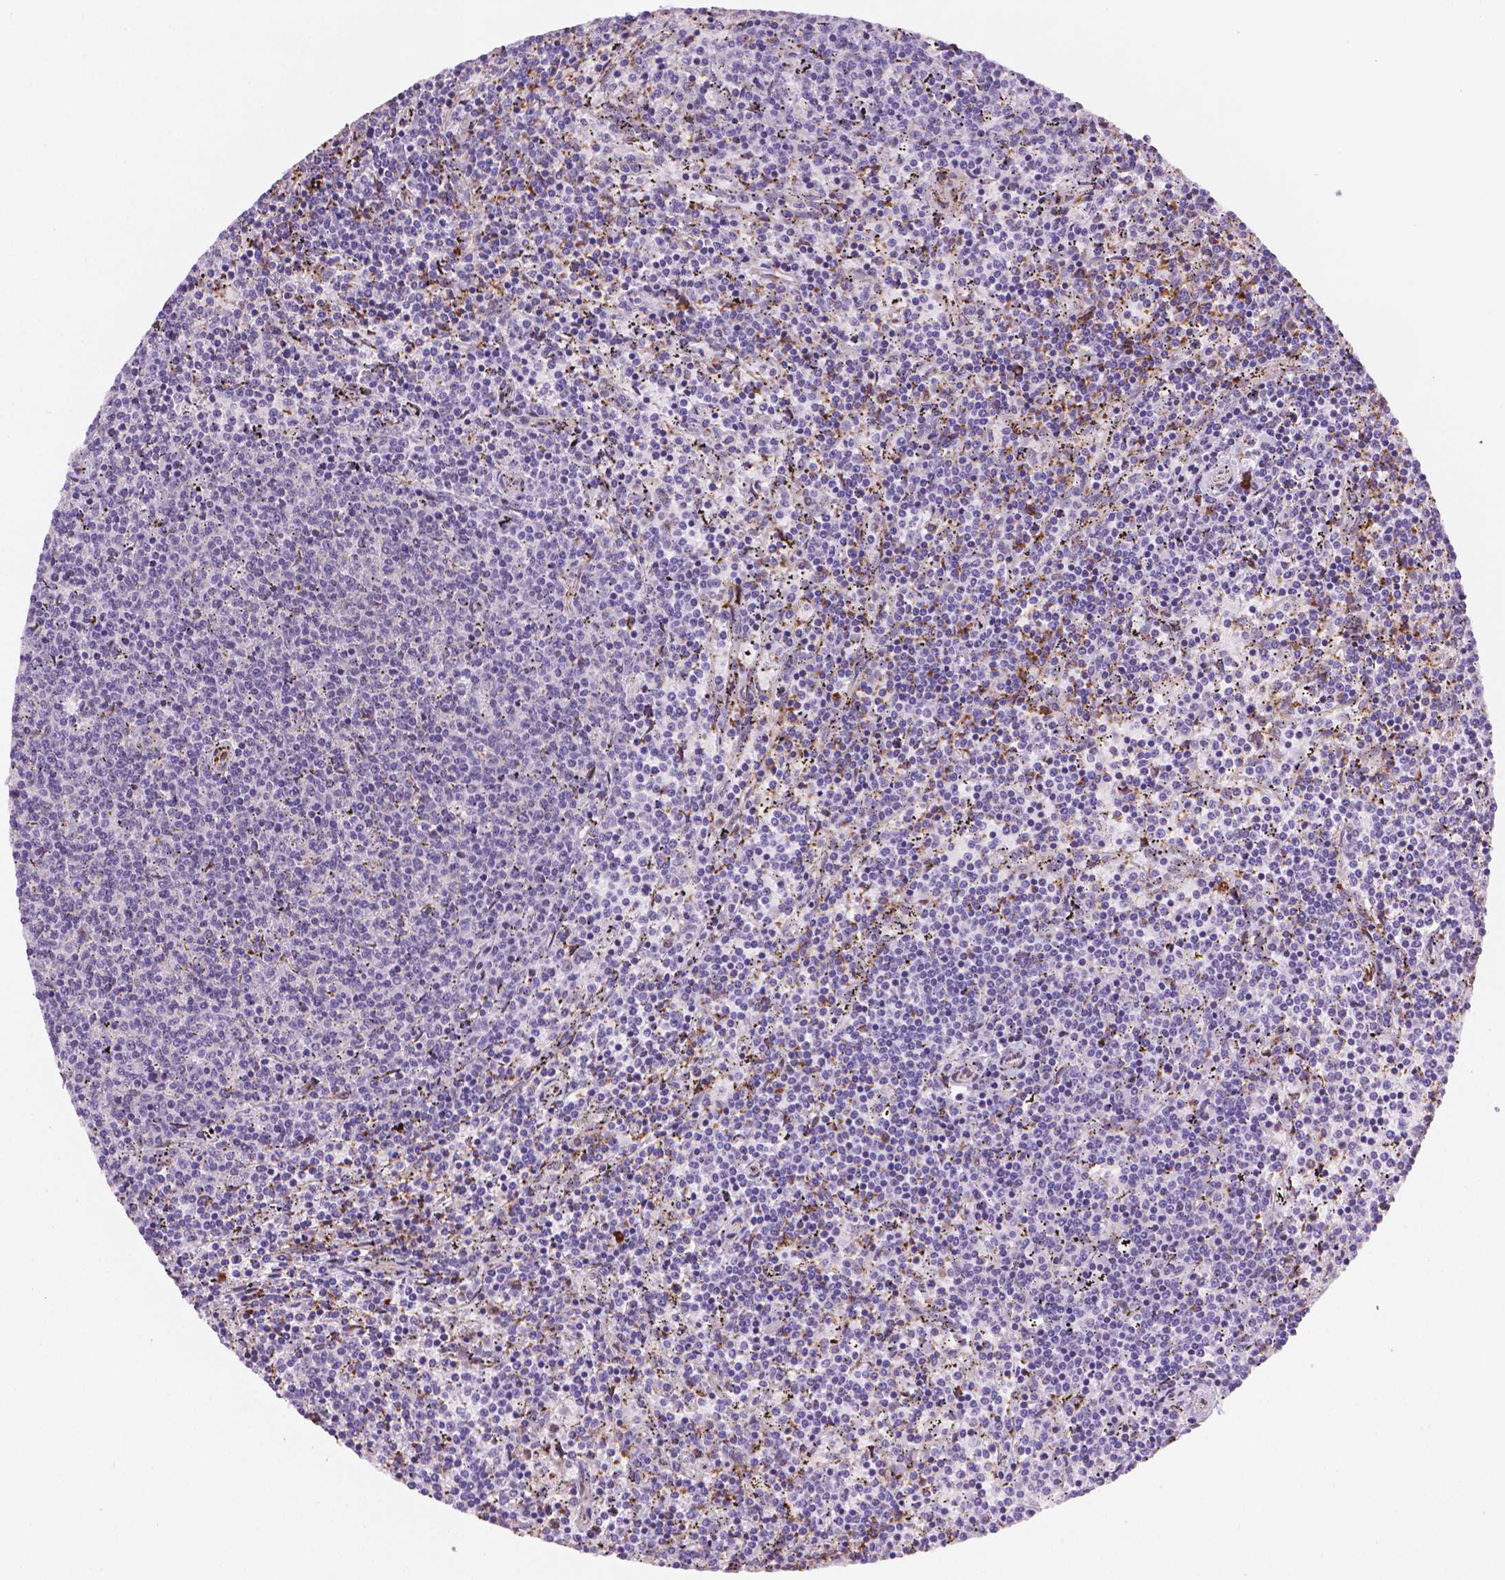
{"staining": {"intensity": "negative", "quantity": "none", "location": "none"}, "tissue": "lymphoma", "cell_type": "Tumor cells", "image_type": "cancer", "snomed": [{"axis": "morphology", "description": "Malignant lymphoma, non-Hodgkin's type, Low grade"}, {"axis": "topography", "description": "Spleen"}], "caption": "There is no significant staining in tumor cells of lymphoma.", "gene": "FNIP1", "patient": {"sex": "female", "age": 50}}